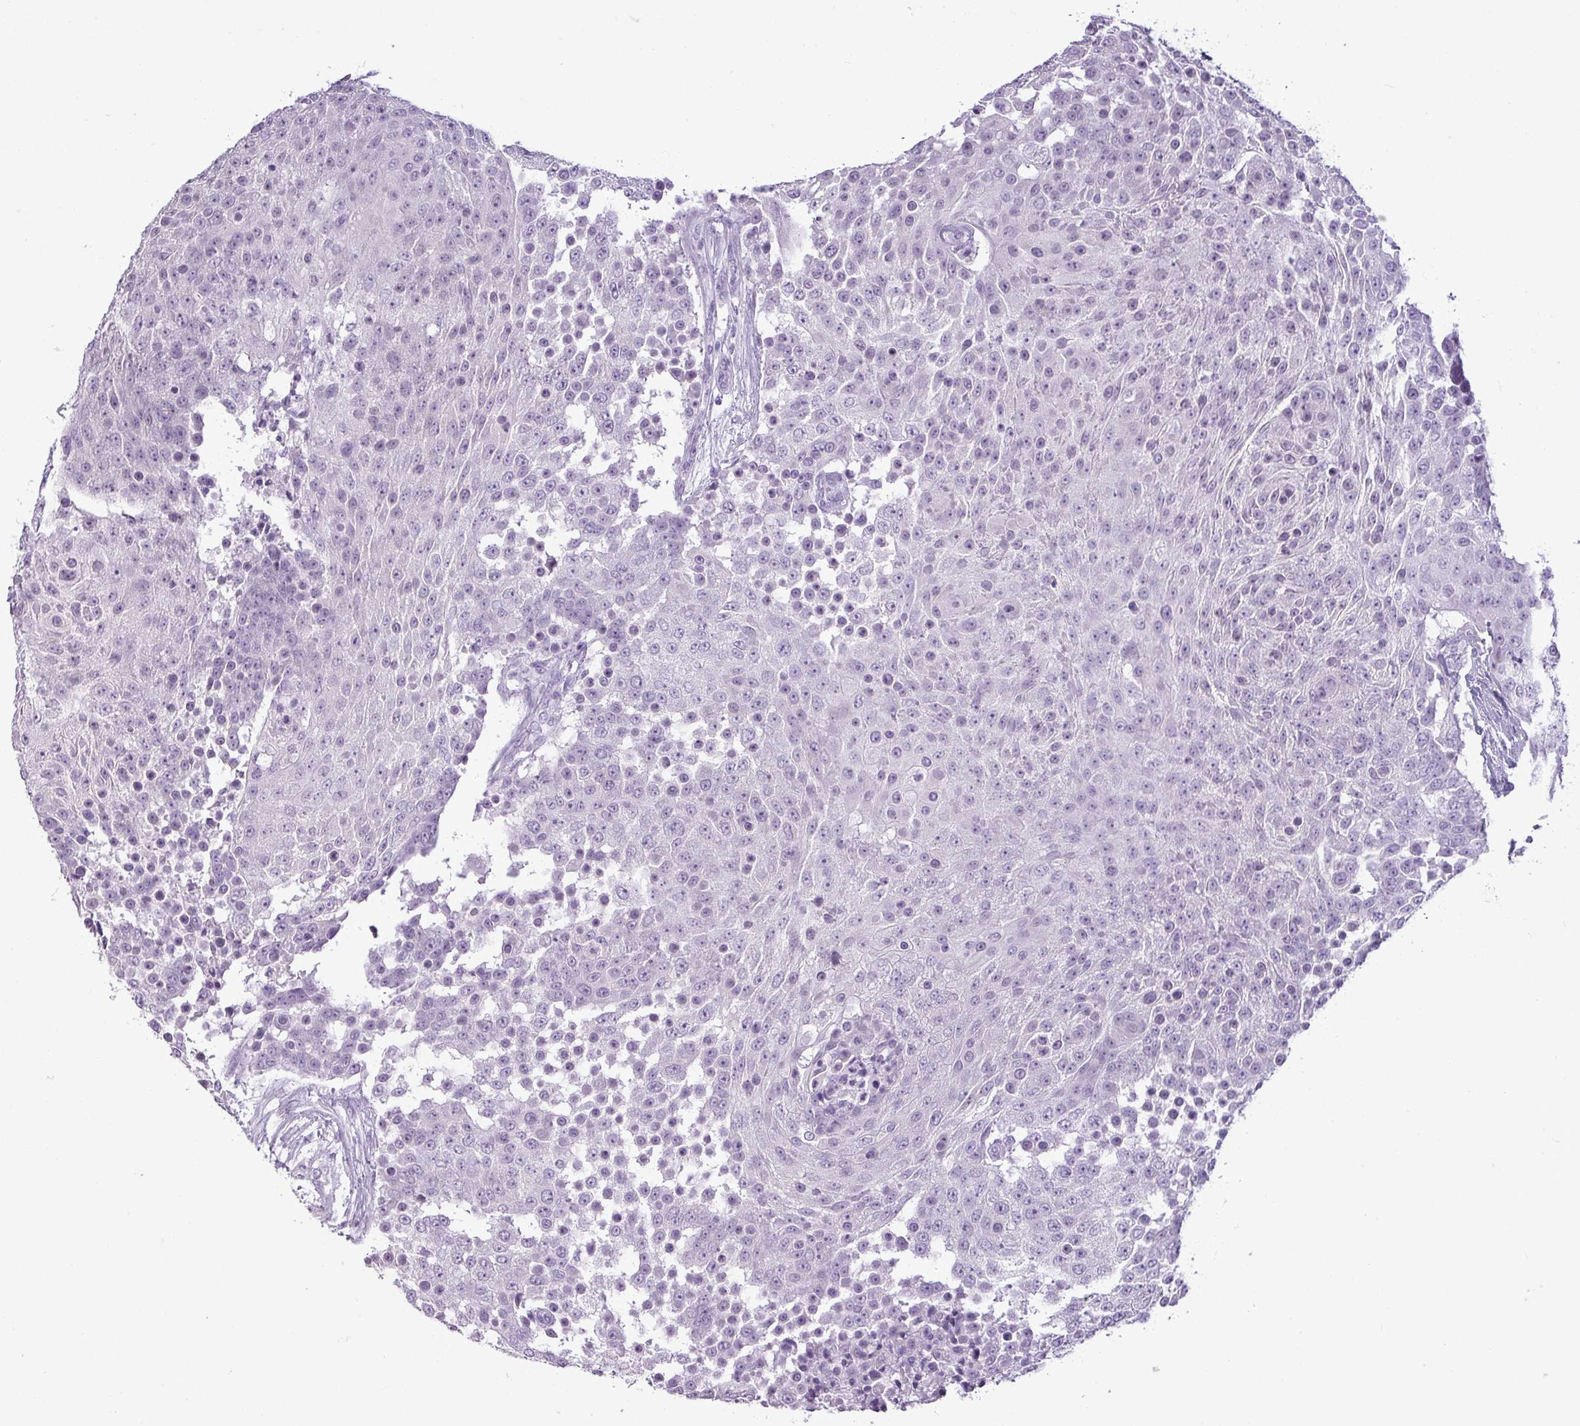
{"staining": {"intensity": "negative", "quantity": "none", "location": "none"}, "tissue": "urothelial cancer", "cell_type": "Tumor cells", "image_type": "cancer", "snomed": [{"axis": "morphology", "description": "Urothelial carcinoma, High grade"}, {"axis": "topography", "description": "Urinary bladder"}], "caption": "This is an IHC micrograph of high-grade urothelial carcinoma. There is no staining in tumor cells.", "gene": "AMY2A", "patient": {"sex": "female", "age": 63}}